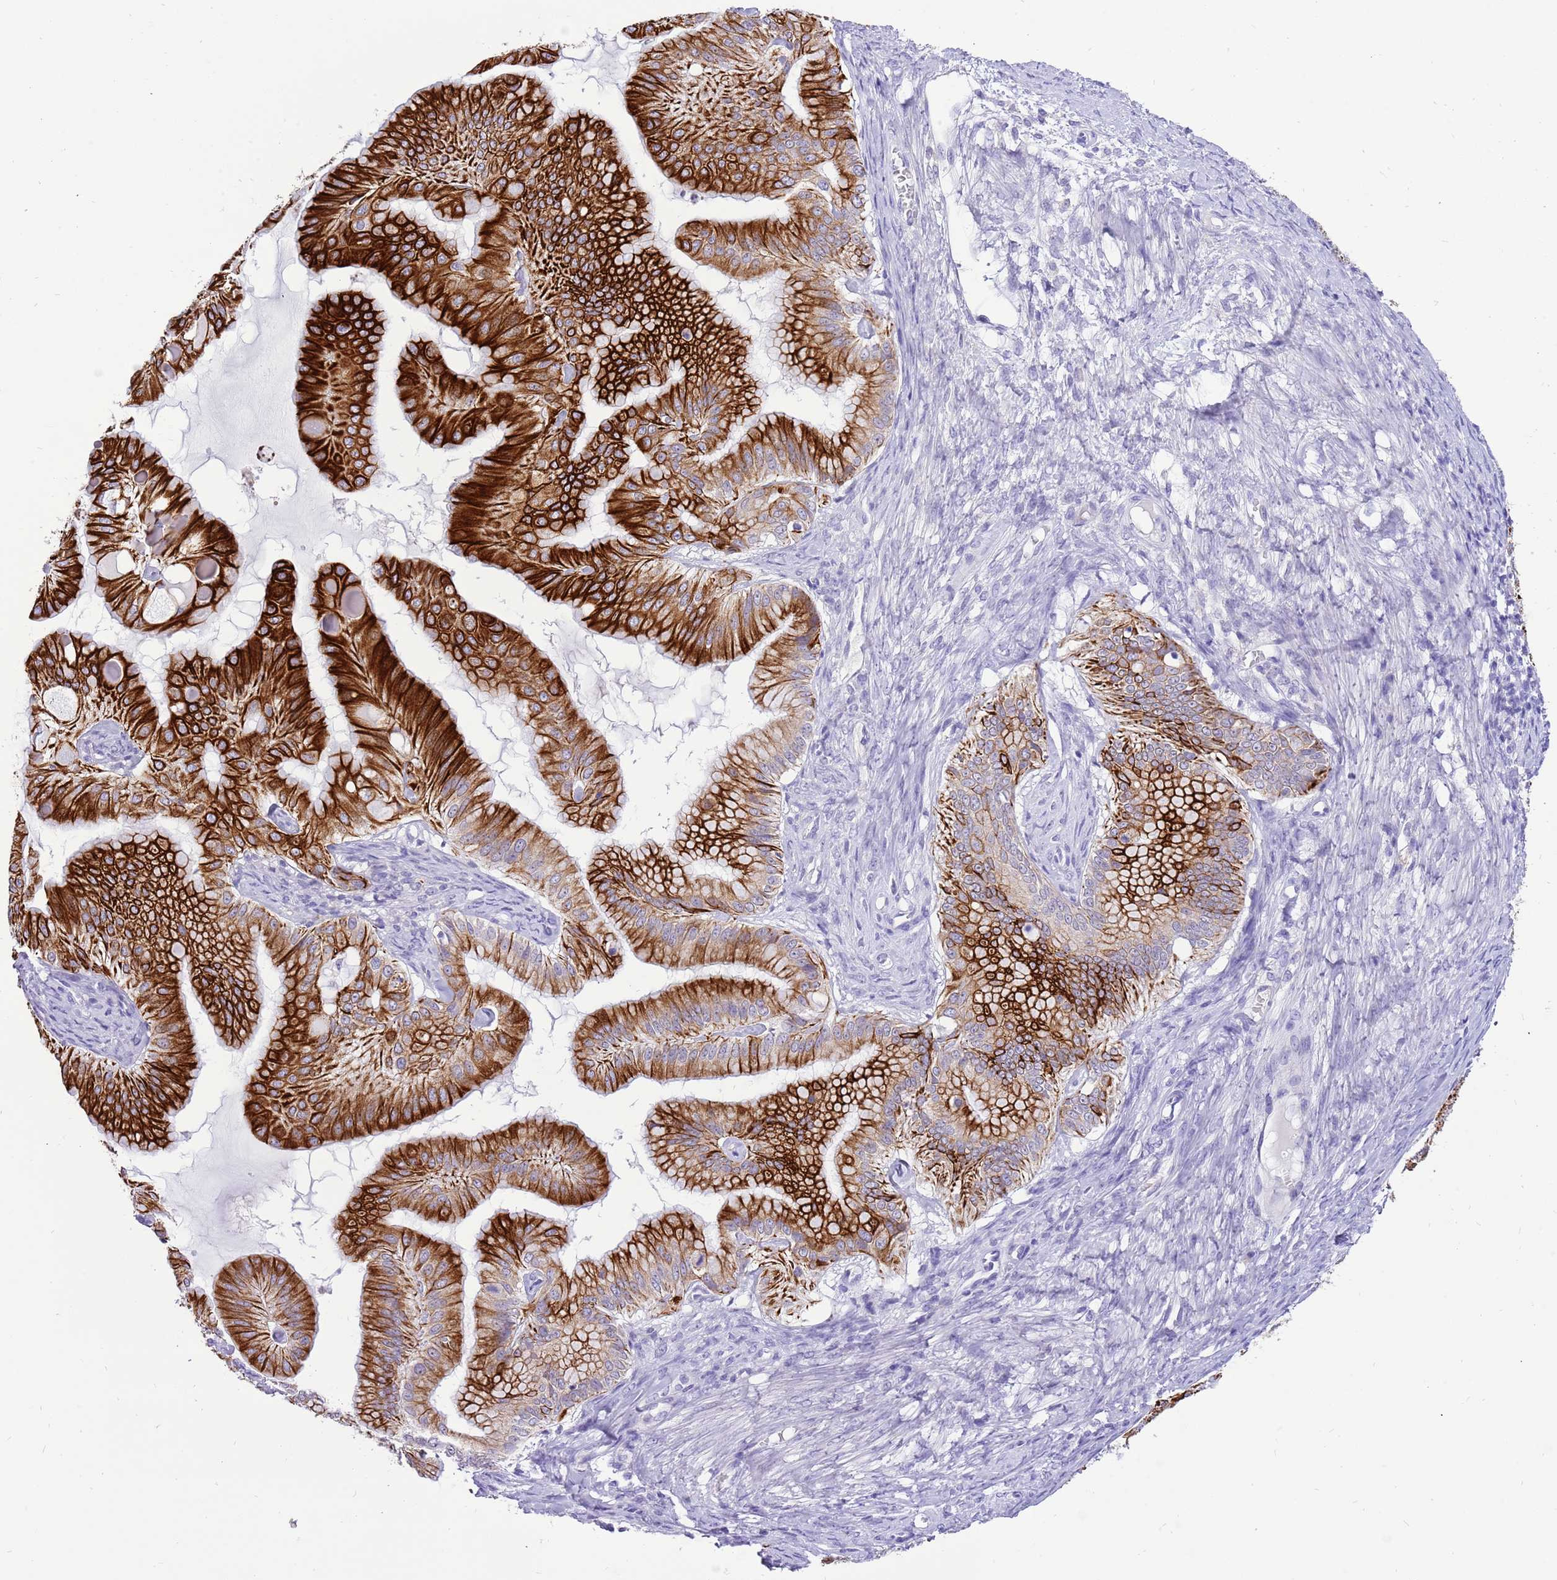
{"staining": {"intensity": "strong", "quantity": ">75%", "location": "cytoplasmic/membranous"}, "tissue": "ovarian cancer", "cell_type": "Tumor cells", "image_type": "cancer", "snomed": [{"axis": "morphology", "description": "Cystadenocarcinoma, mucinous, NOS"}, {"axis": "topography", "description": "Ovary"}], "caption": "IHC photomicrograph of ovarian mucinous cystadenocarcinoma stained for a protein (brown), which demonstrates high levels of strong cytoplasmic/membranous positivity in about >75% of tumor cells.", "gene": "R3HDM4", "patient": {"sex": "female", "age": 61}}